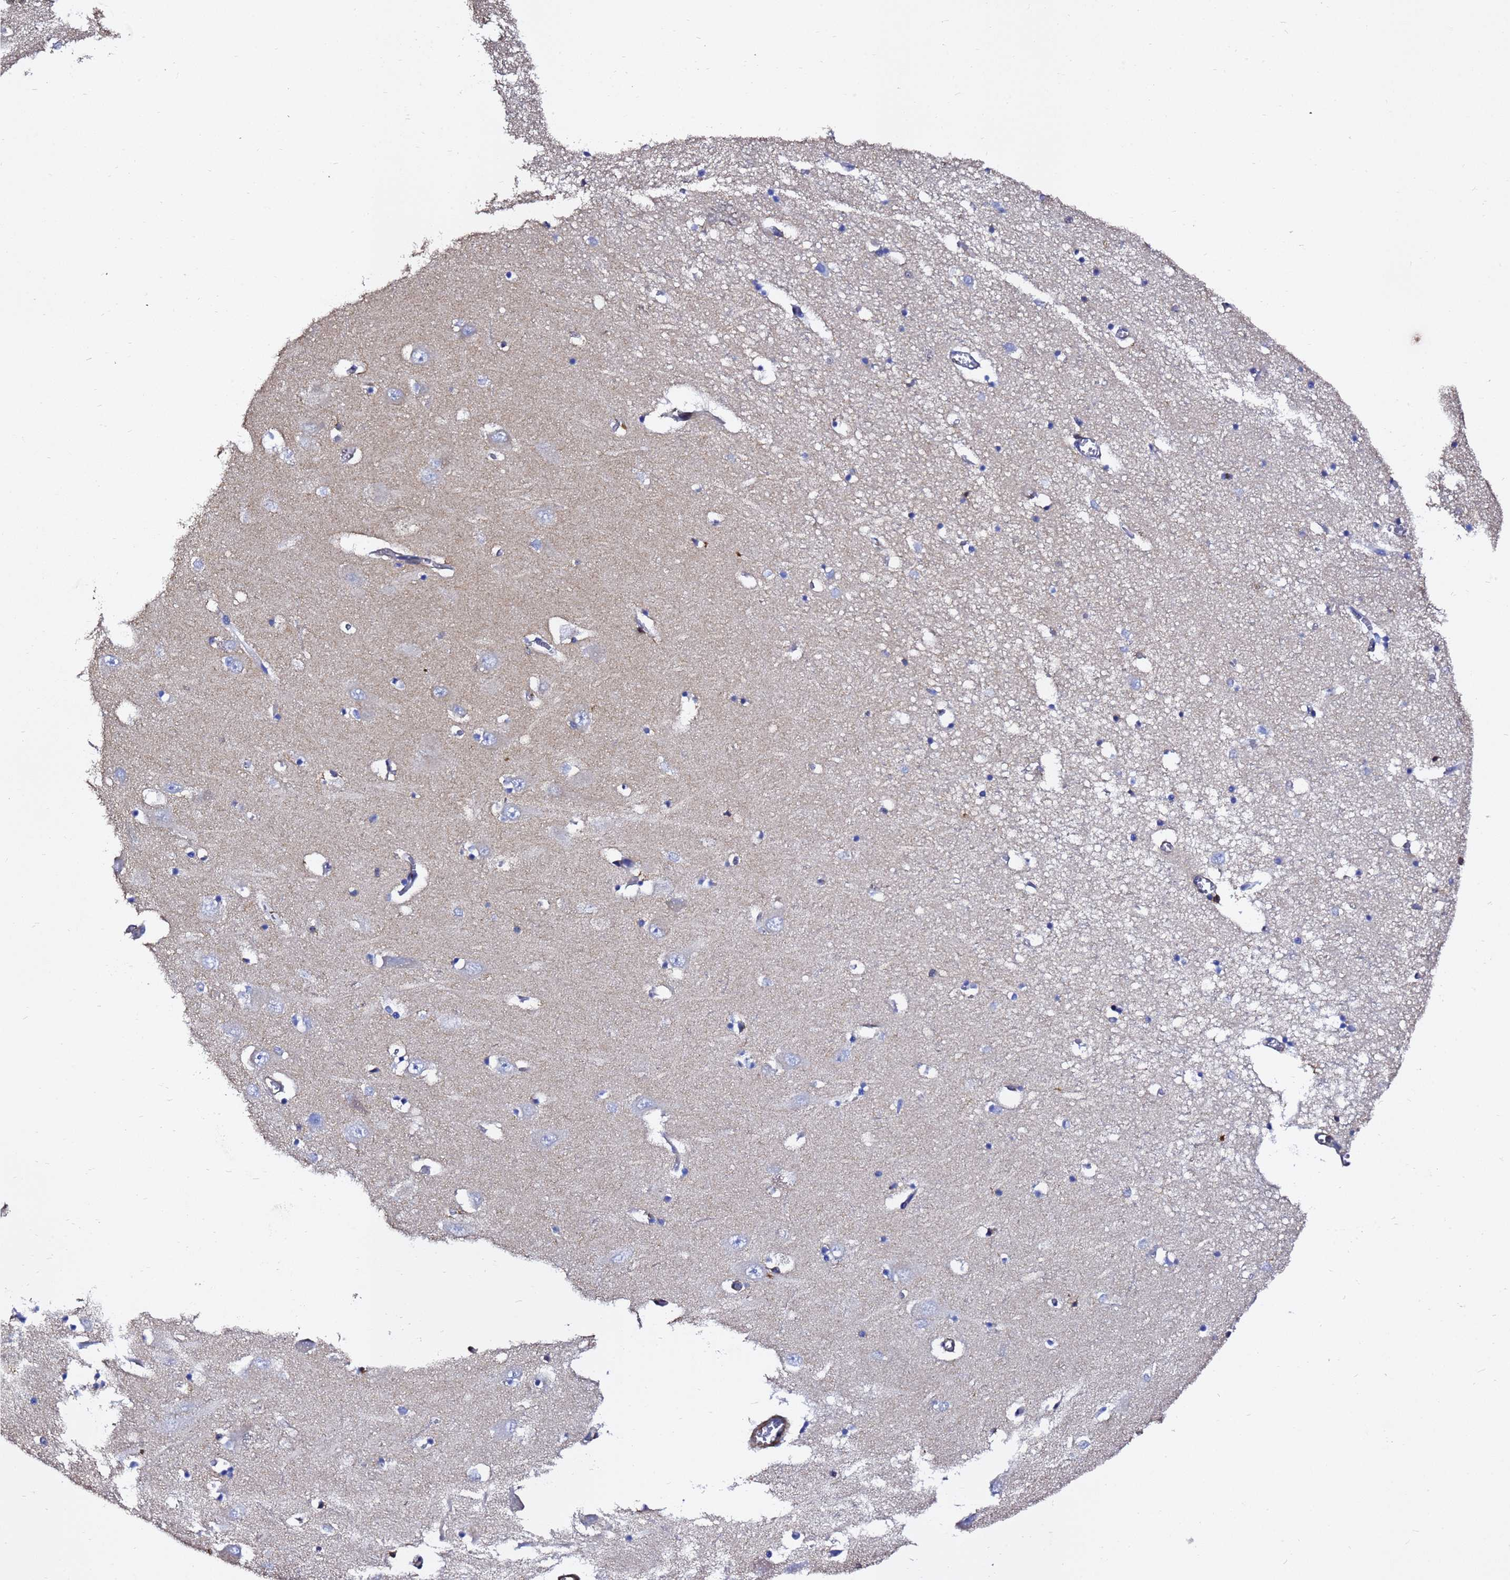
{"staining": {"intensity": "negative", "quantity": "none", "location": "none"}, "tissue": "hippocampus", "cell_type": "Glial cells", "image_type": "normal", "snomed": [{"axis": "morphology", "description": "Normal tissue, NOS"}, {"axis": "topography", "description": "Hippocampus"}], "caption": "High power microscopy image of an immunohistochemistry image of benign hippocampus, revealing no significant expression in glial cells.", "gene": "ACTA1", "patient": {"sex": "male", "age": 70}}